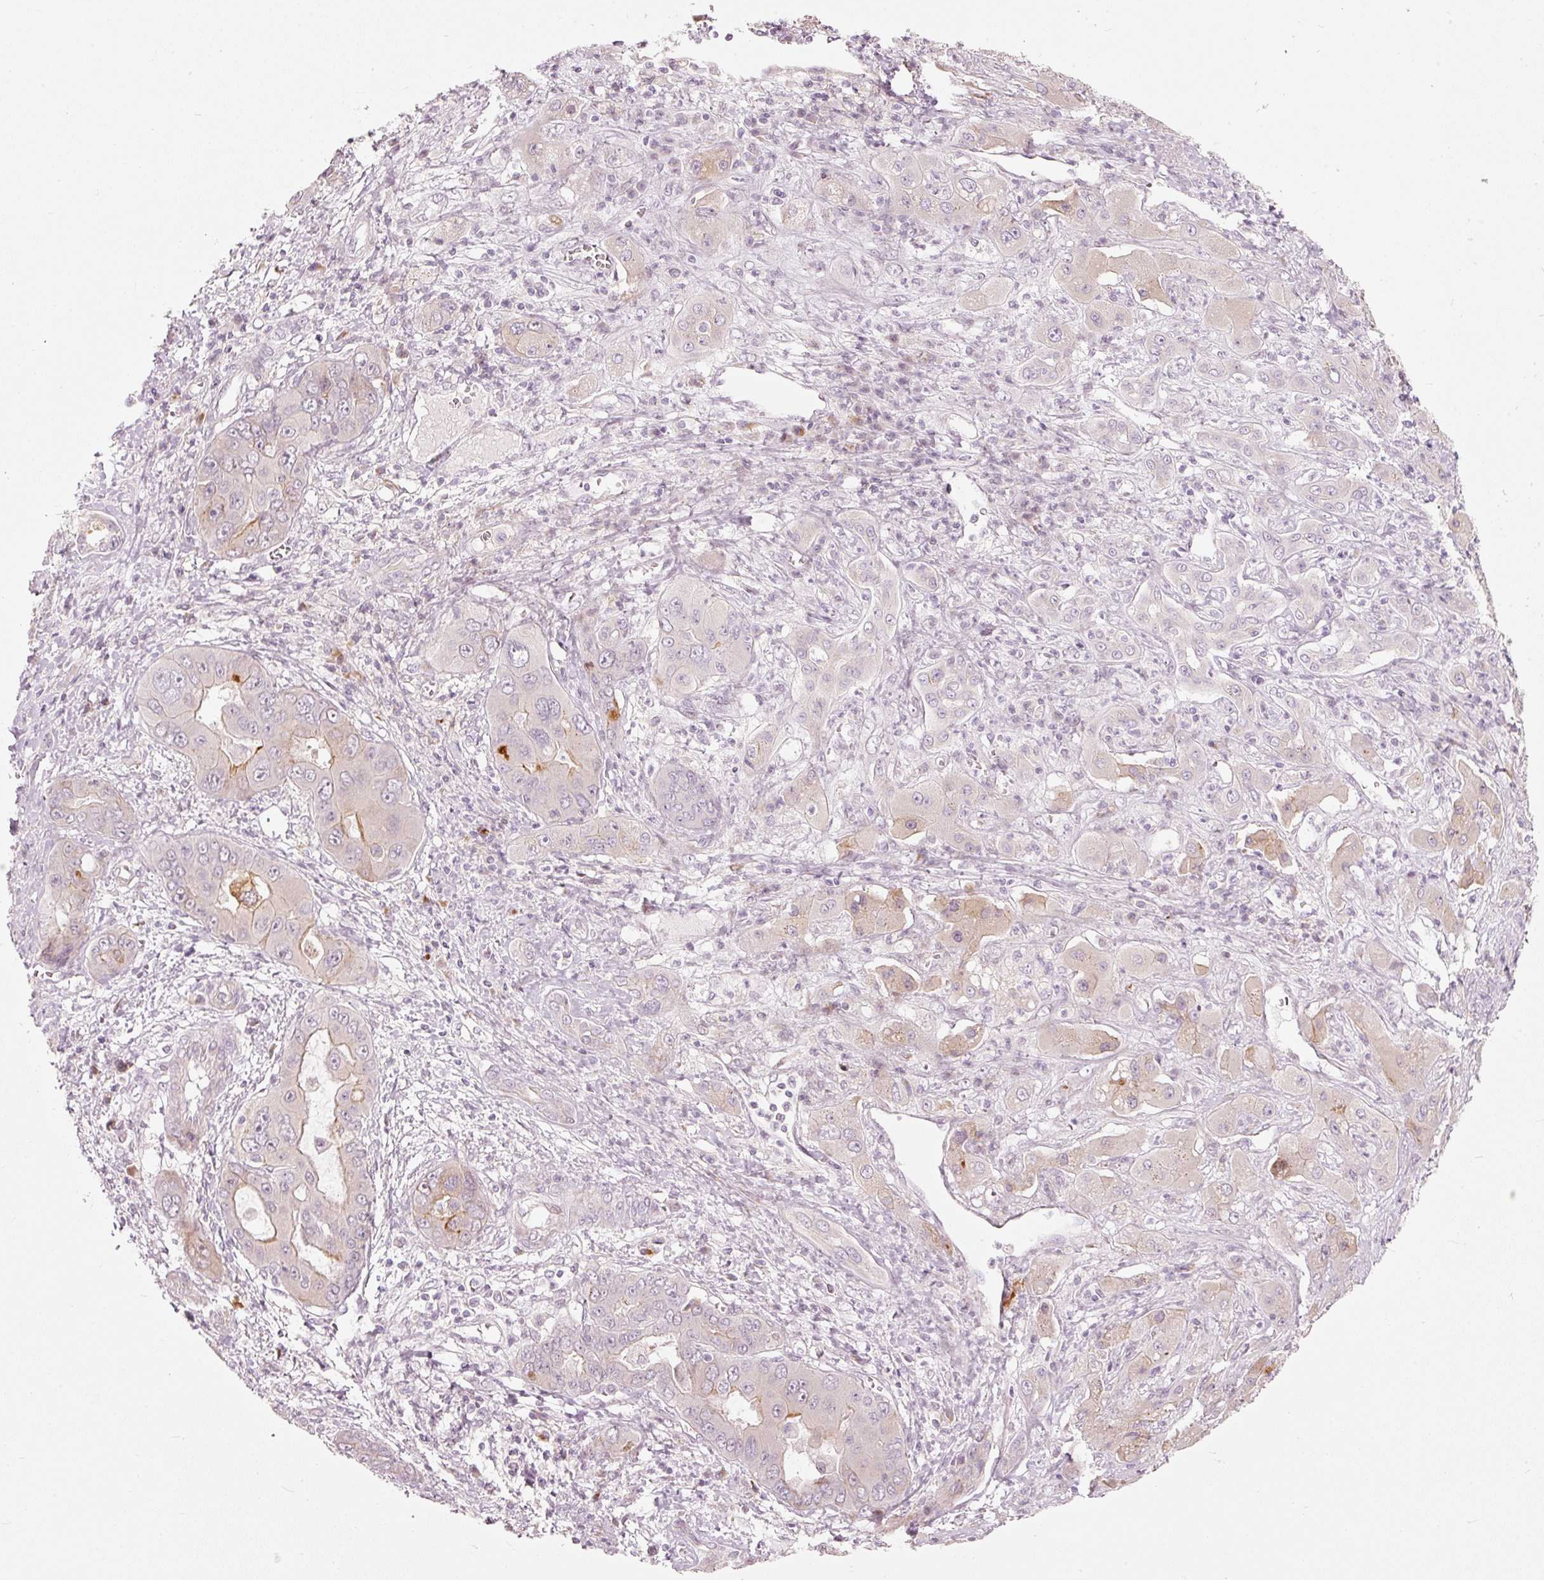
{"staining": {"intensity": "weak", "quantity": "<25%", "location": "cytoplasmic/membranous"}, "tissue": "liver cancer", "cell_type": "Tumor cells", "image_type": "cancer", "snomed": [{"axis": "morphology", "description": "Cholangiocarcinoma"}, {"axis": "topography", "description": "Liver"}], "caption": "IHC histopathology image of neoplastic tissue: liver cancer stained with DAB reveals no significant protein staining in tumor cells.", "gene": "SLC20A1", "patient": {"sex": "male", "age": 67}}